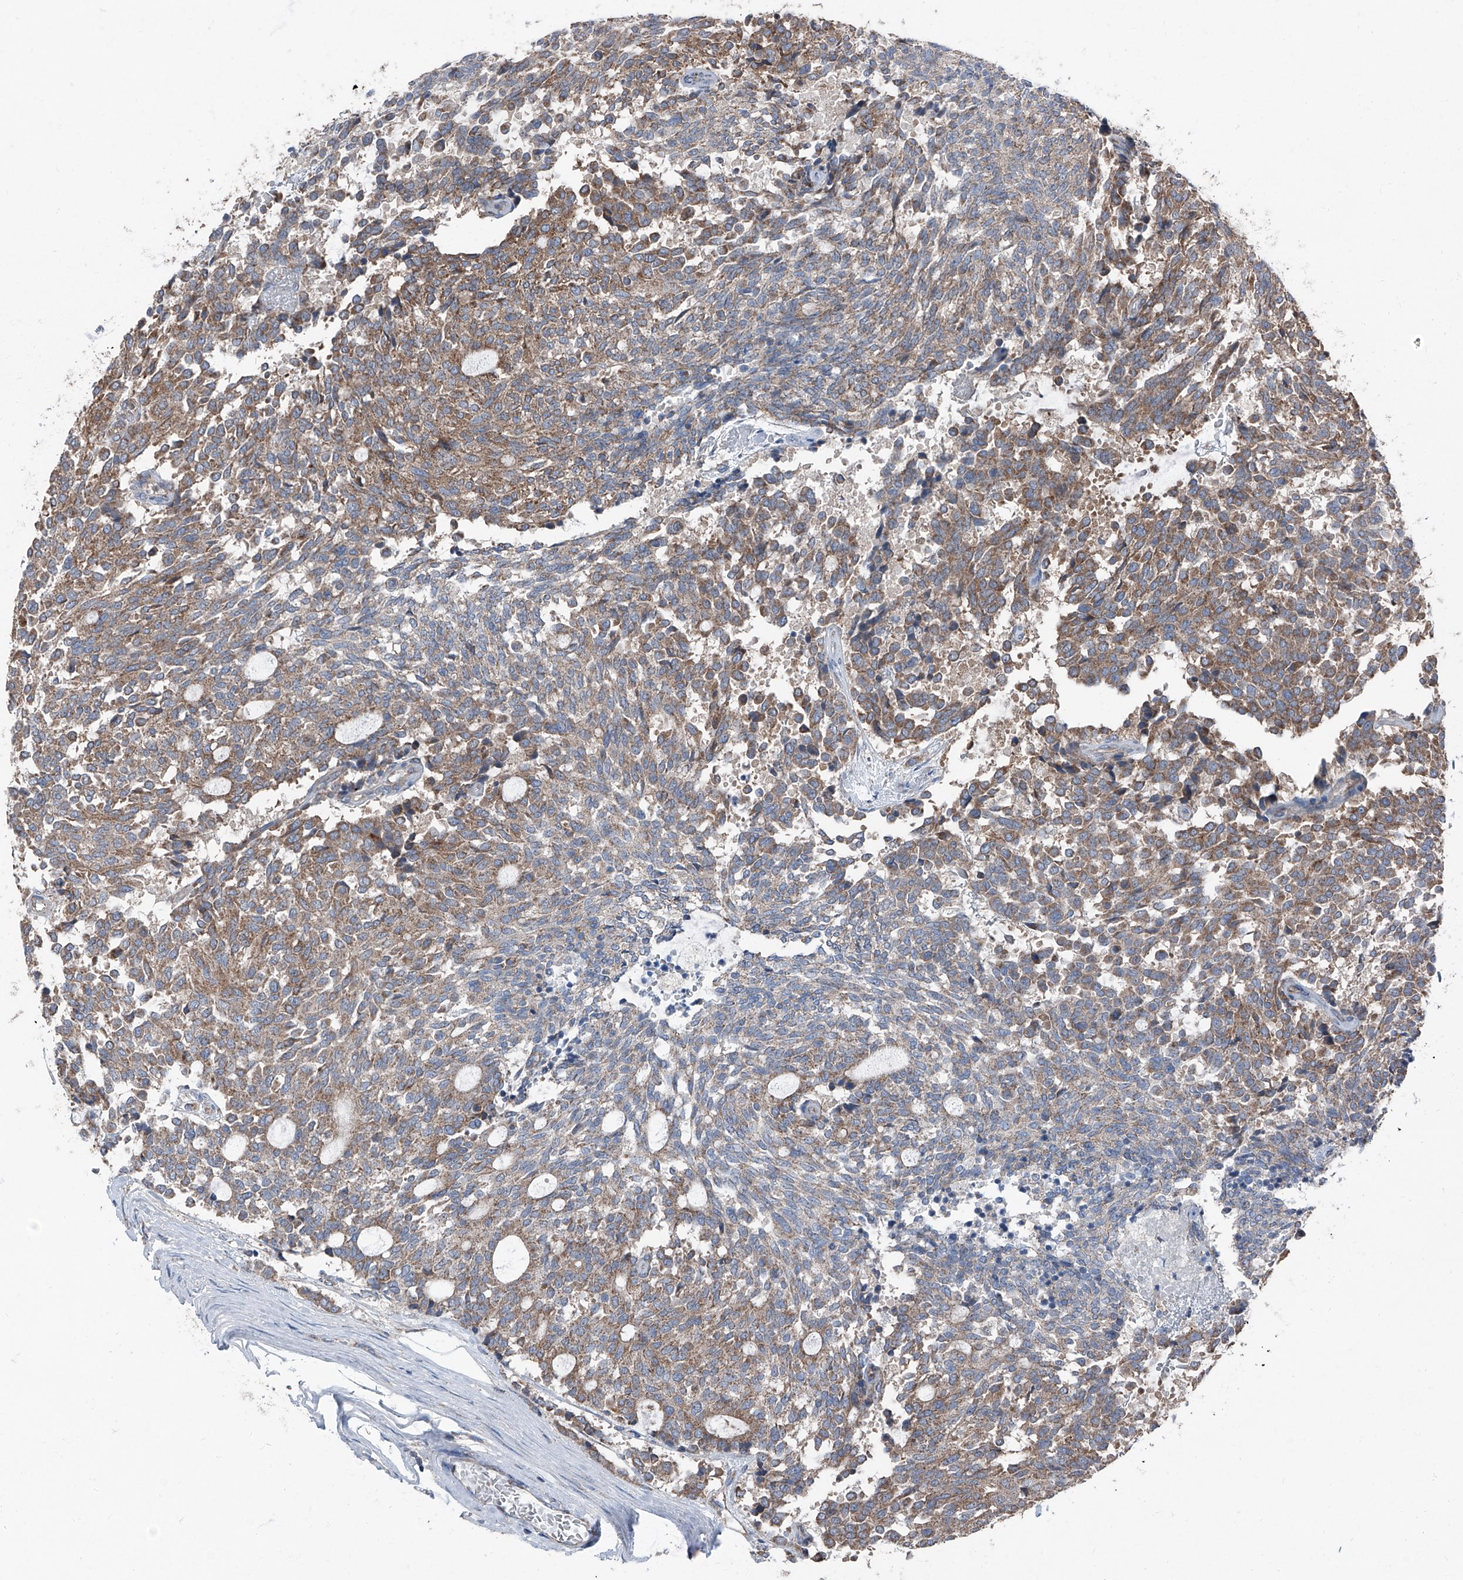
{"staining": {"intensity": "moderate", "quantity": ">75%", "location": "cytoplasmic/membranous"}, "tissue": "carcinoid", "cell_type": "Tumor cells", "image_type": "cancer", "snomed": [{"axis": "morphology", "description": "Carcinoid, malignant, NOS"}, {"axis": "topography", "description": "Pancreas"}], "caption": "Carcinoid stained for a protein reveals moderate cytoplasmic/membranous positivity in tumor cells.", "gene": "GPR142", "patient": {"sex": "female", "age": 54}}